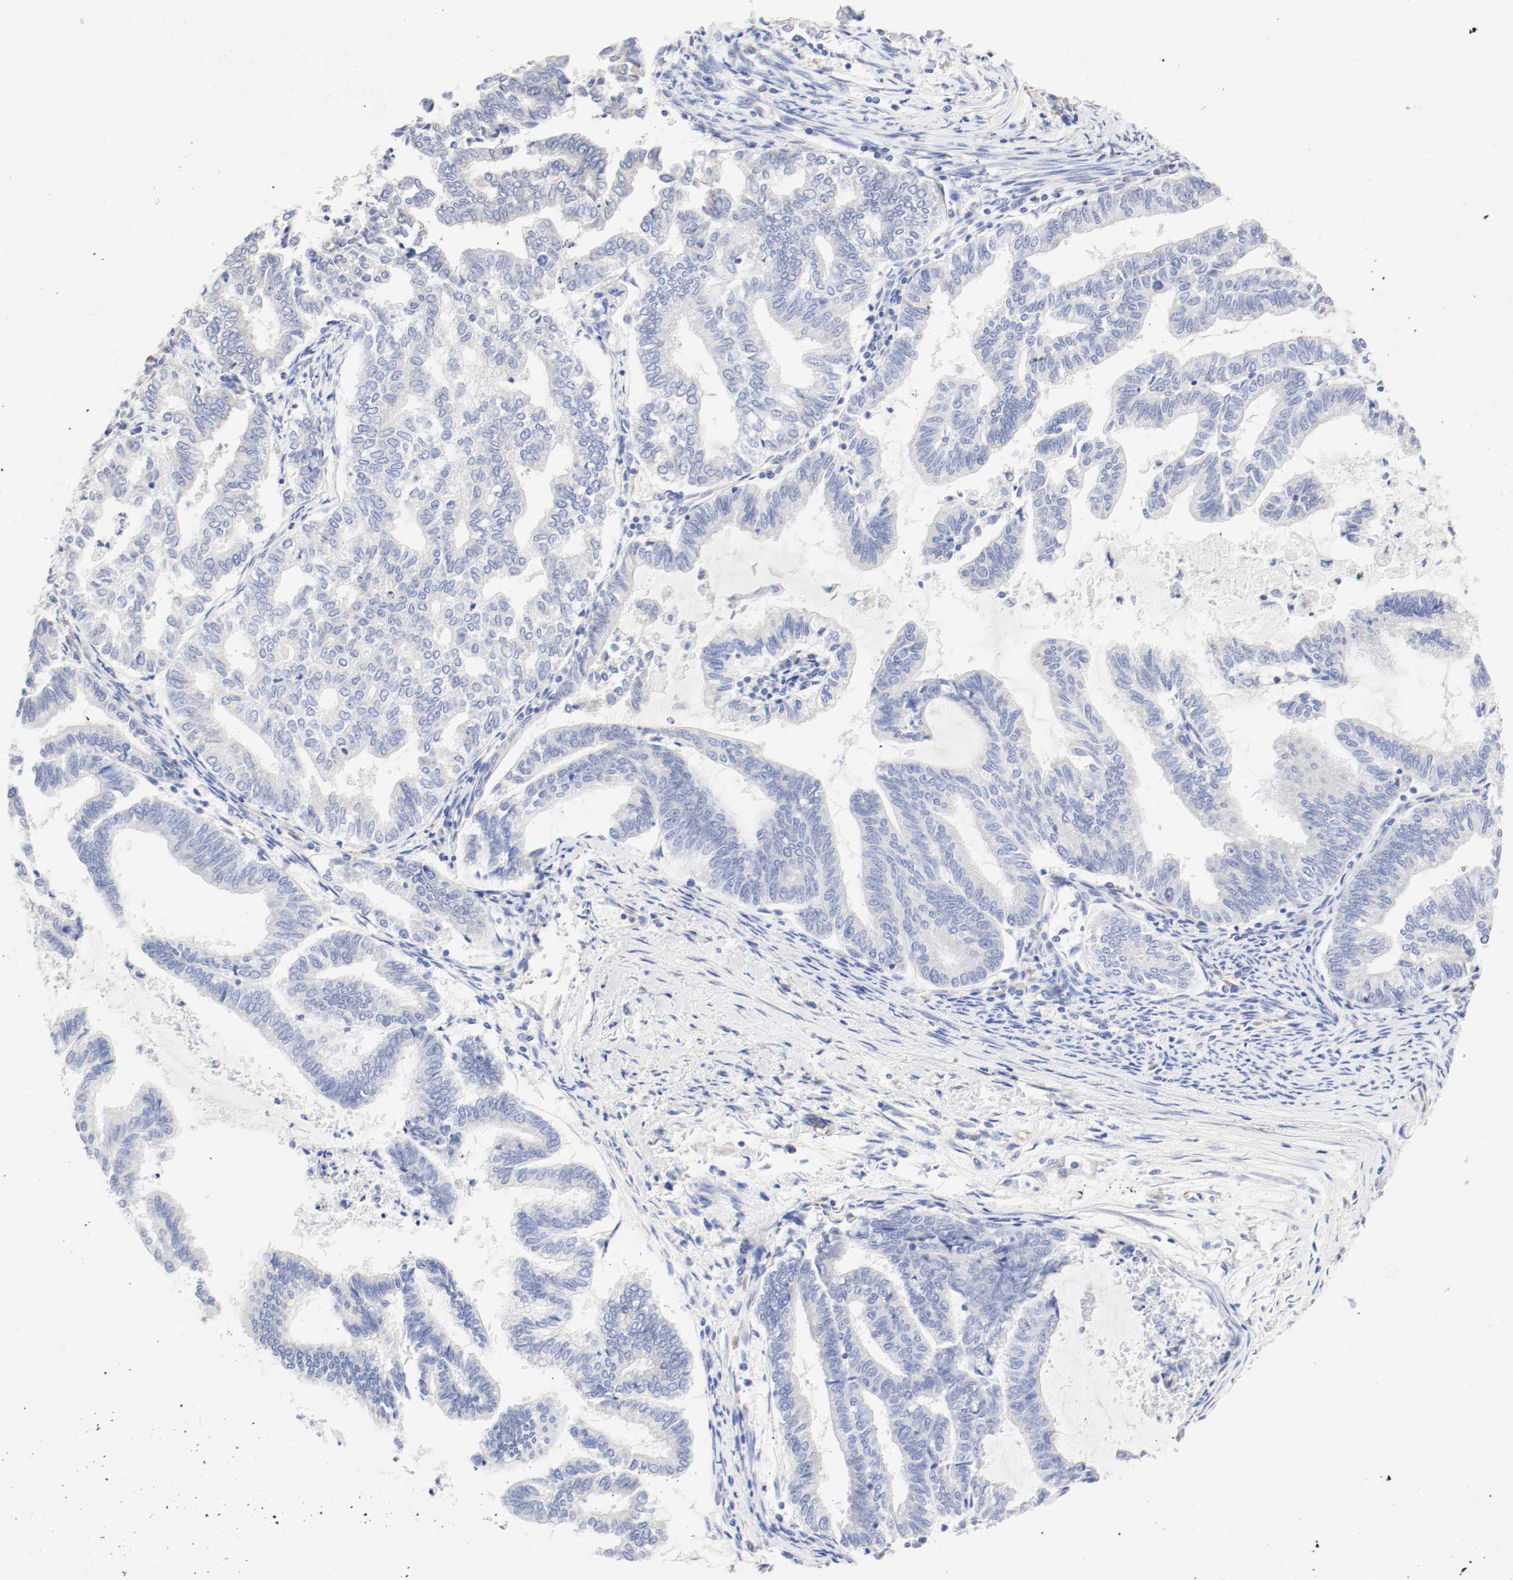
{"staining": {"intensity": "negative", "quantity": "none", "location": "none"}, "tissue": "endometrial cancer", "cell_type": "Tumor cells", "image_type": "cancer", "snomed": [{"axis": "morphology", "description": "Adenocarcinoma, NOS"}, {"axis": "topography", "description": "Endometrium"}], "caption": "Immunohistochemical staining of human adenocarcinoma (endometrial) demonstrates no significant positivity in tumor cells.", "gene": "GIT1", "patient": {"sex": "female", "age": 79}}